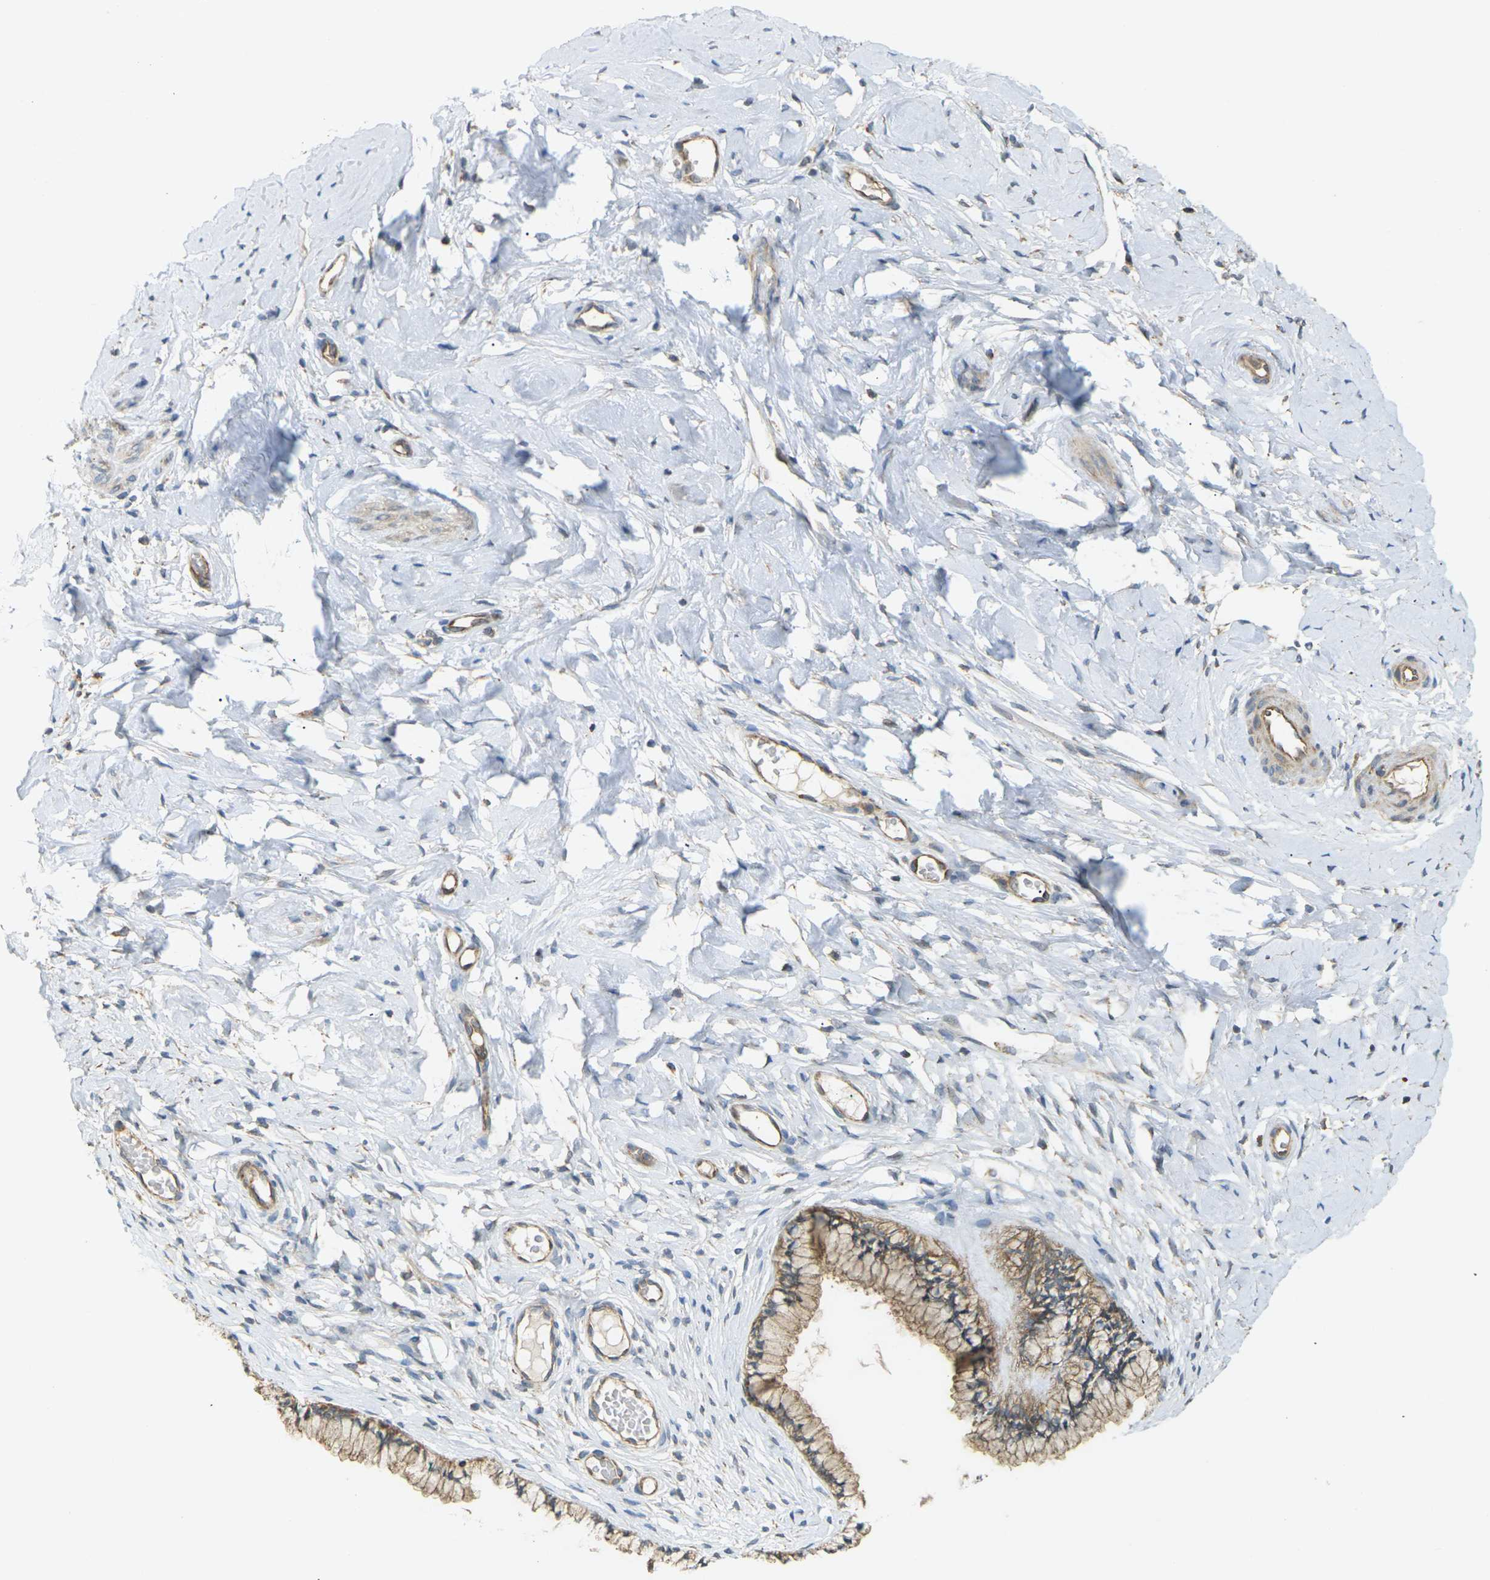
{"staining": {"intensity": "moderate", "quantity": ">75%", "location": "cytoplasmic/membranous"}, "tissue": "cervix", "cell_type": "Glandular cells", "image_type": "normal", "snomed": [{"axis": "morphology", "description": "Normal tissue, NOS"}, {"axis": "topography", "description": "Cervix"}], "caption": "The image demonstrates immunohistochemical staining of normal cervix. There is moderate cytoplasmic/membranous staining is identified in approximately >75% of glandular cells.", "gene": "KSR1", "patient": {"sex": "female", "age": 65}}